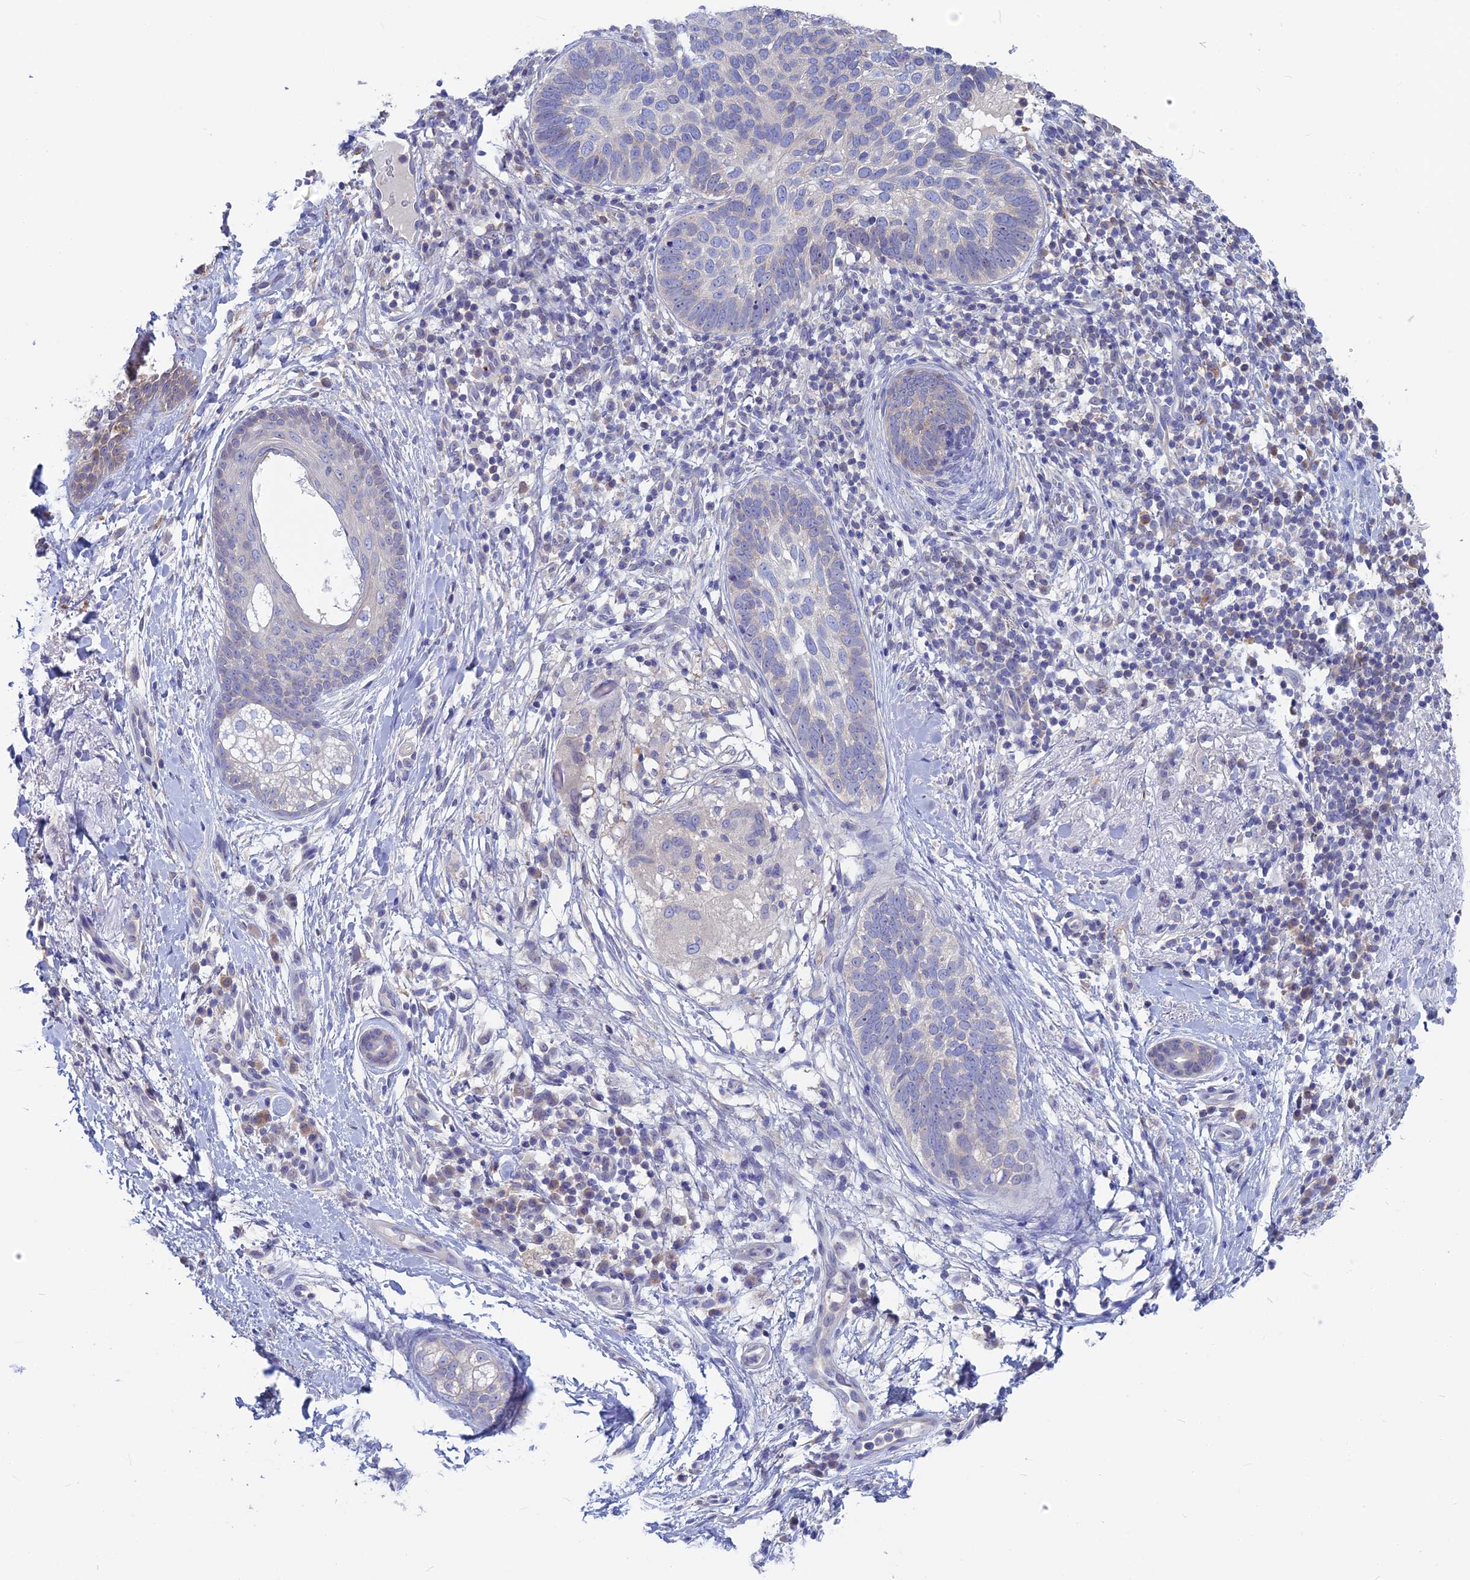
{"staining": {"intensity": "negative", "quantity": "none", "location": "none"}, "tissue": "skin cancer", "cell_type": "Tumor cells", "image_type": "cancer", "snomed": [{"axis": "morphology", "description": "Basal cell carcinoma"}, {"axis": "topography", "description": "Skin"}], "caption": "IHC photomicrograph of neoplastic tissue: human basal cell carcinoma (skin) stained with DAB shows no significant protein positivity in tumor cells. Brightfield microscopy of IHC stained with DAB (3,3'-diaminobenzidine) (brown) and hematoxylin (blue), captured at high magnification.", "gene": "SNAP91", "patient": {"sex": "male", "age": 85}}